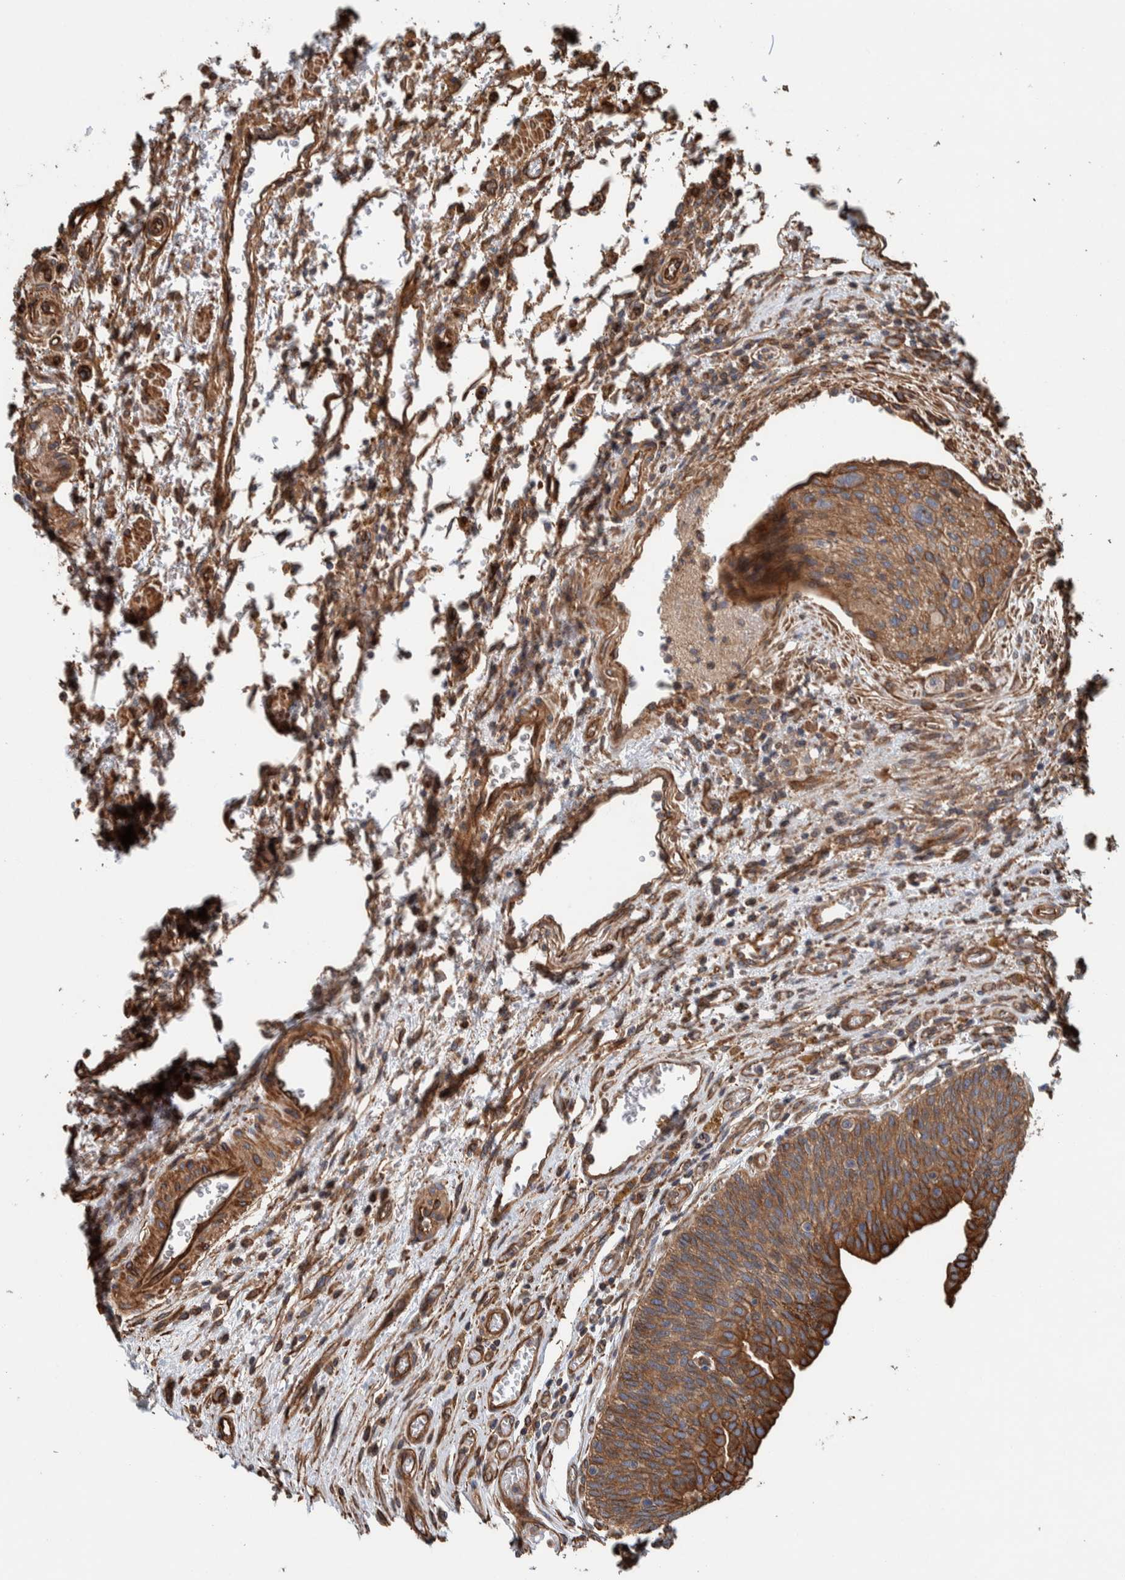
{"staining": {"intensity": "moderate", "quantity": ">75%", "location": "cytoplasmic/membranous"}, "tissue": "urothelial cancer", "cell_type": "Tumor cells", "image_type": "cancer", "snomed": [{"axis": "morphology", "description": "Urothelial carcinoma, Low grade"}, {"axis": "morphology", "description": "Urothelial carcinoma, High grade"}, {"axis": "topography", "description": "Urinary bladder"}], "caption": "A medium amount of moderate cytoplasmic/membranous staining is seen in about >75% of tumor cells in urothelial cancer tissue.", "gene": "PKD1L1", "patient": {"sex": "male", "age": 35}}